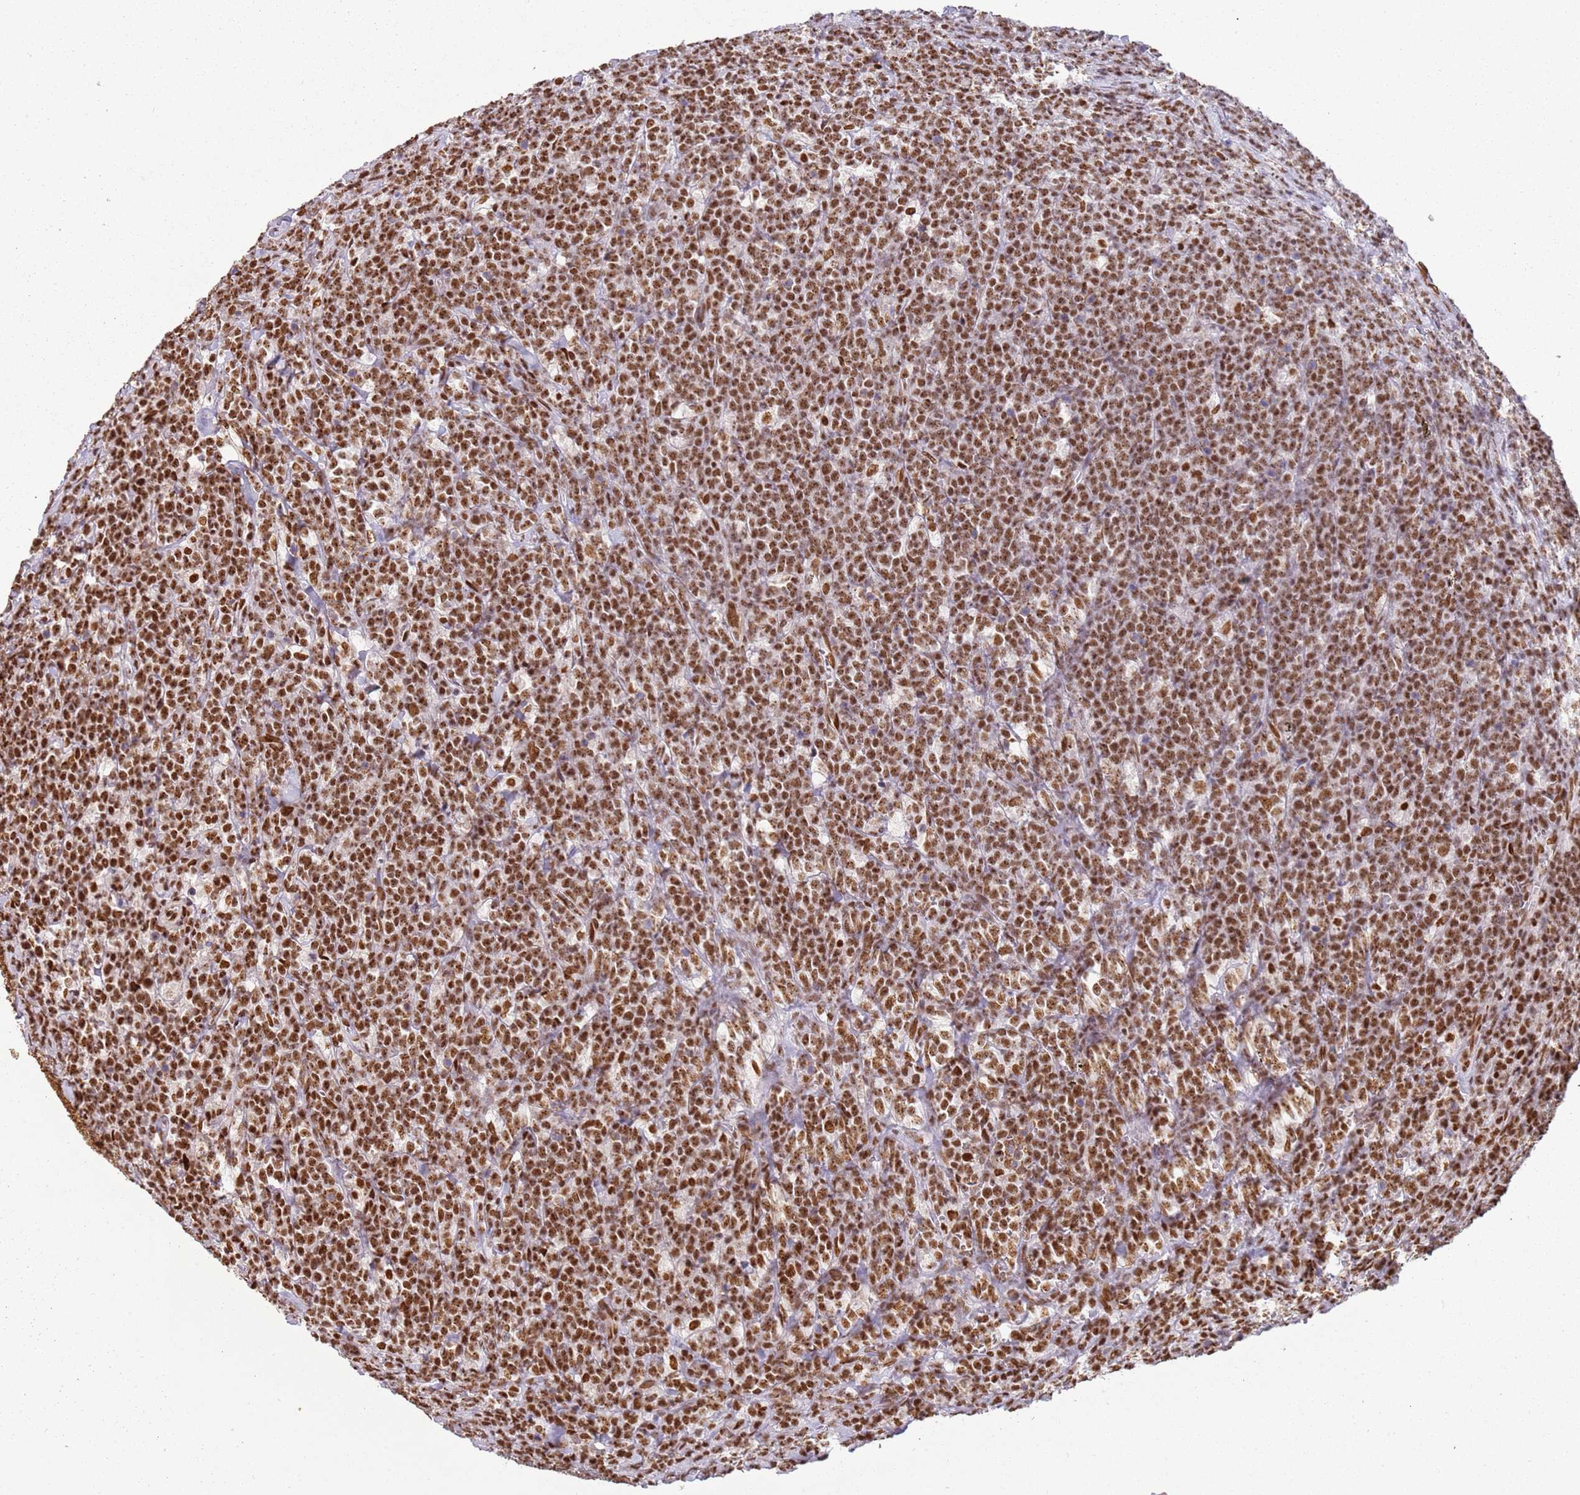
{"staining": {"intensity": "strong", "quantity": ">75%", "location": "nuclear"}, "tissue": "lymphoma", "cell_type": "Tumor cells", "image_type": "cancer", "snomed": [{"axis": "morphology", "description": "Malignant lymphoma, non-Hodgkin's type, High grade"}, {"axis": "topography", "description": "Small intestine"}], "caption": "Approximately >75% of tumor cells in high-grade malignant lymphoma, non-Hodgkin's type exhibit strong nuclear protein staining as visualized by brown immunohistochemical staining.", "gene": "TENT4A", "patient": {"sex": "male", "age": 8}}